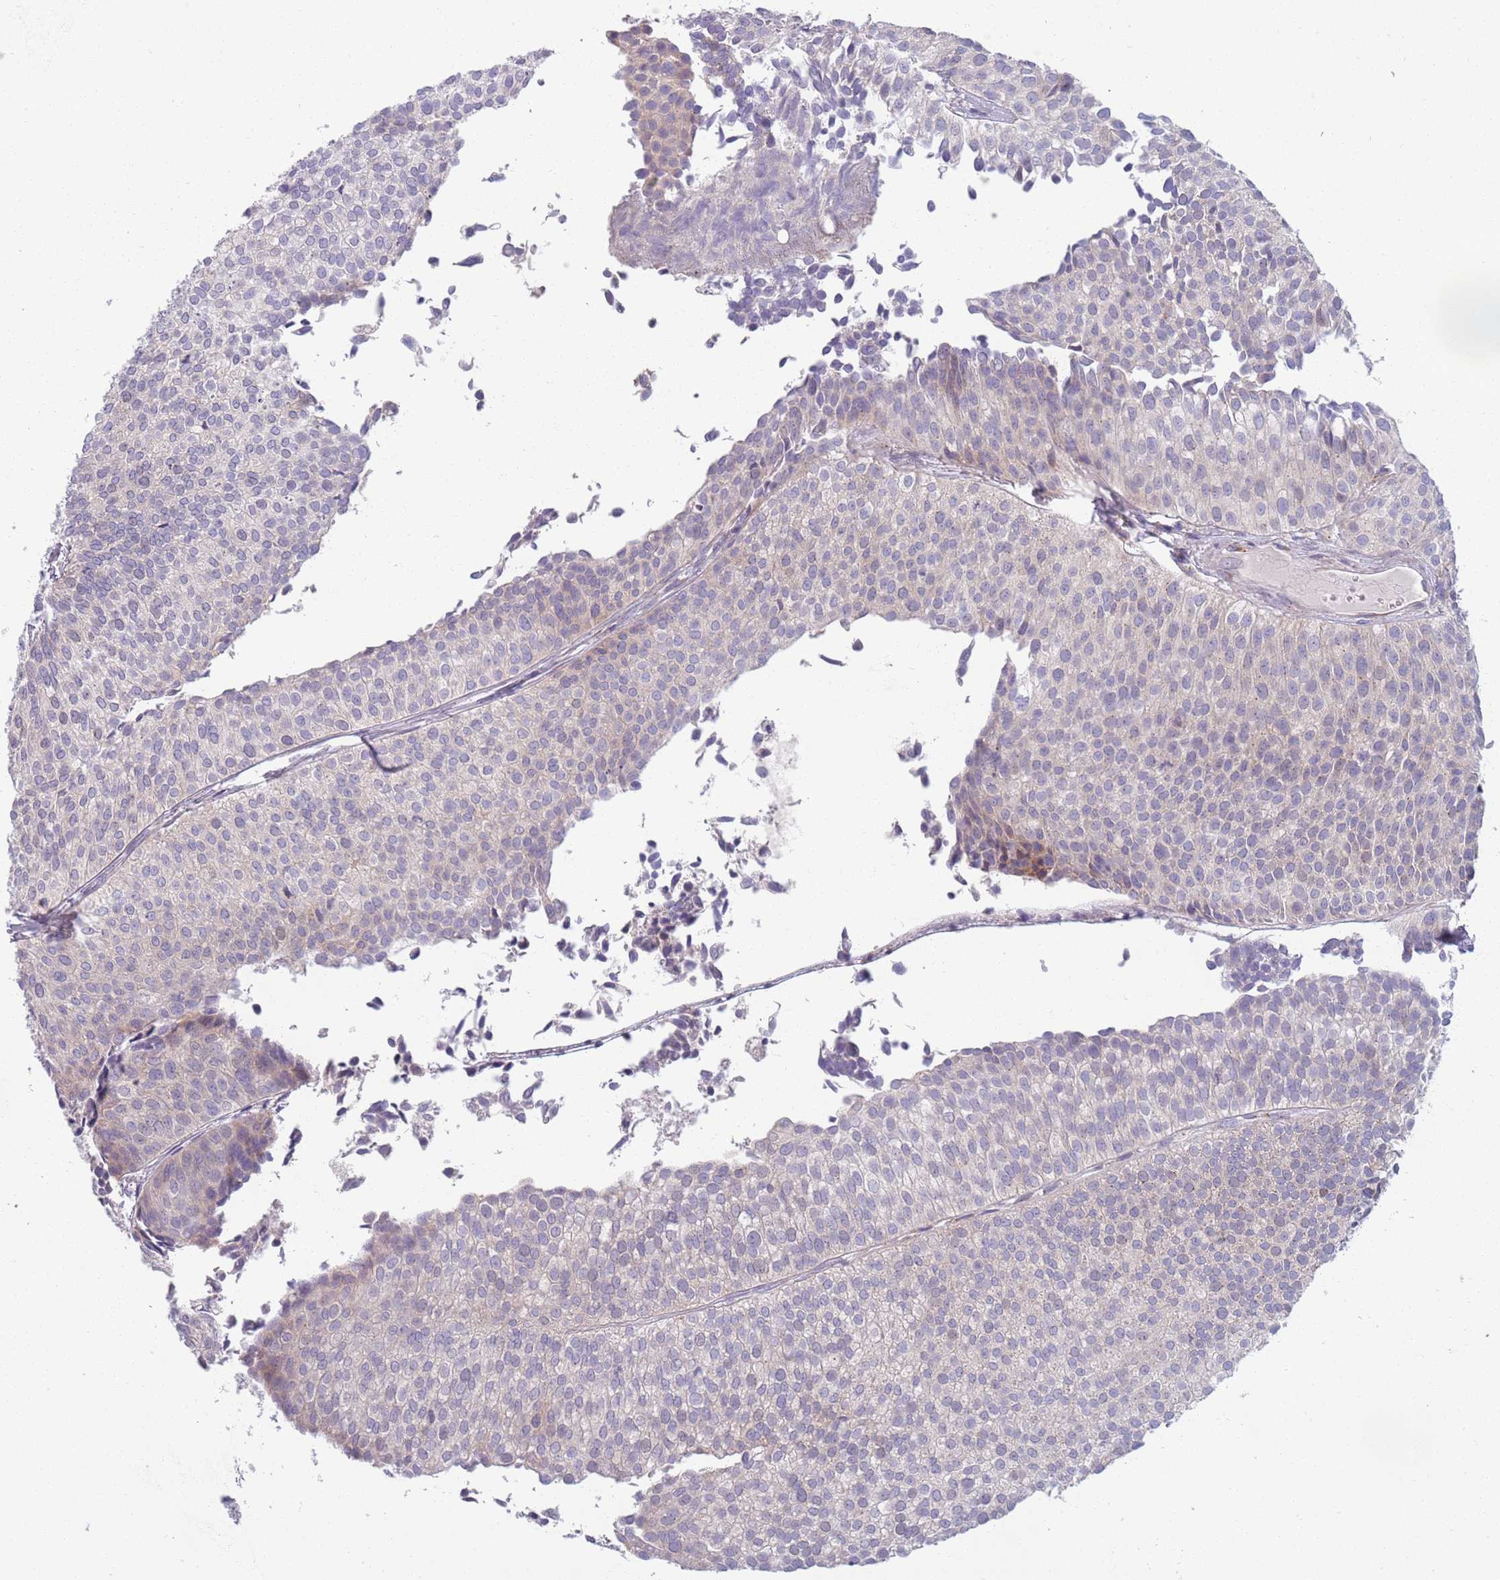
{"staining": {"intensity": "negative", "quantity": "none", "location": "none"}, "tissue": "urothelial cancer", "cell_type": "Tumor cells", "image_type": "cancer", "snomed": [{"axis": "morphology", "description": "Urothelial carcinoma, Low grade"}, {"axis": "topography", "description": "Urinary bladder"}], "caption": "A photomicrograph of human low-grade urothelial carcinoma is negative for staining in tumor cells.", "gene": "LTB", "patient": {"sex": "male", "age": 84}}